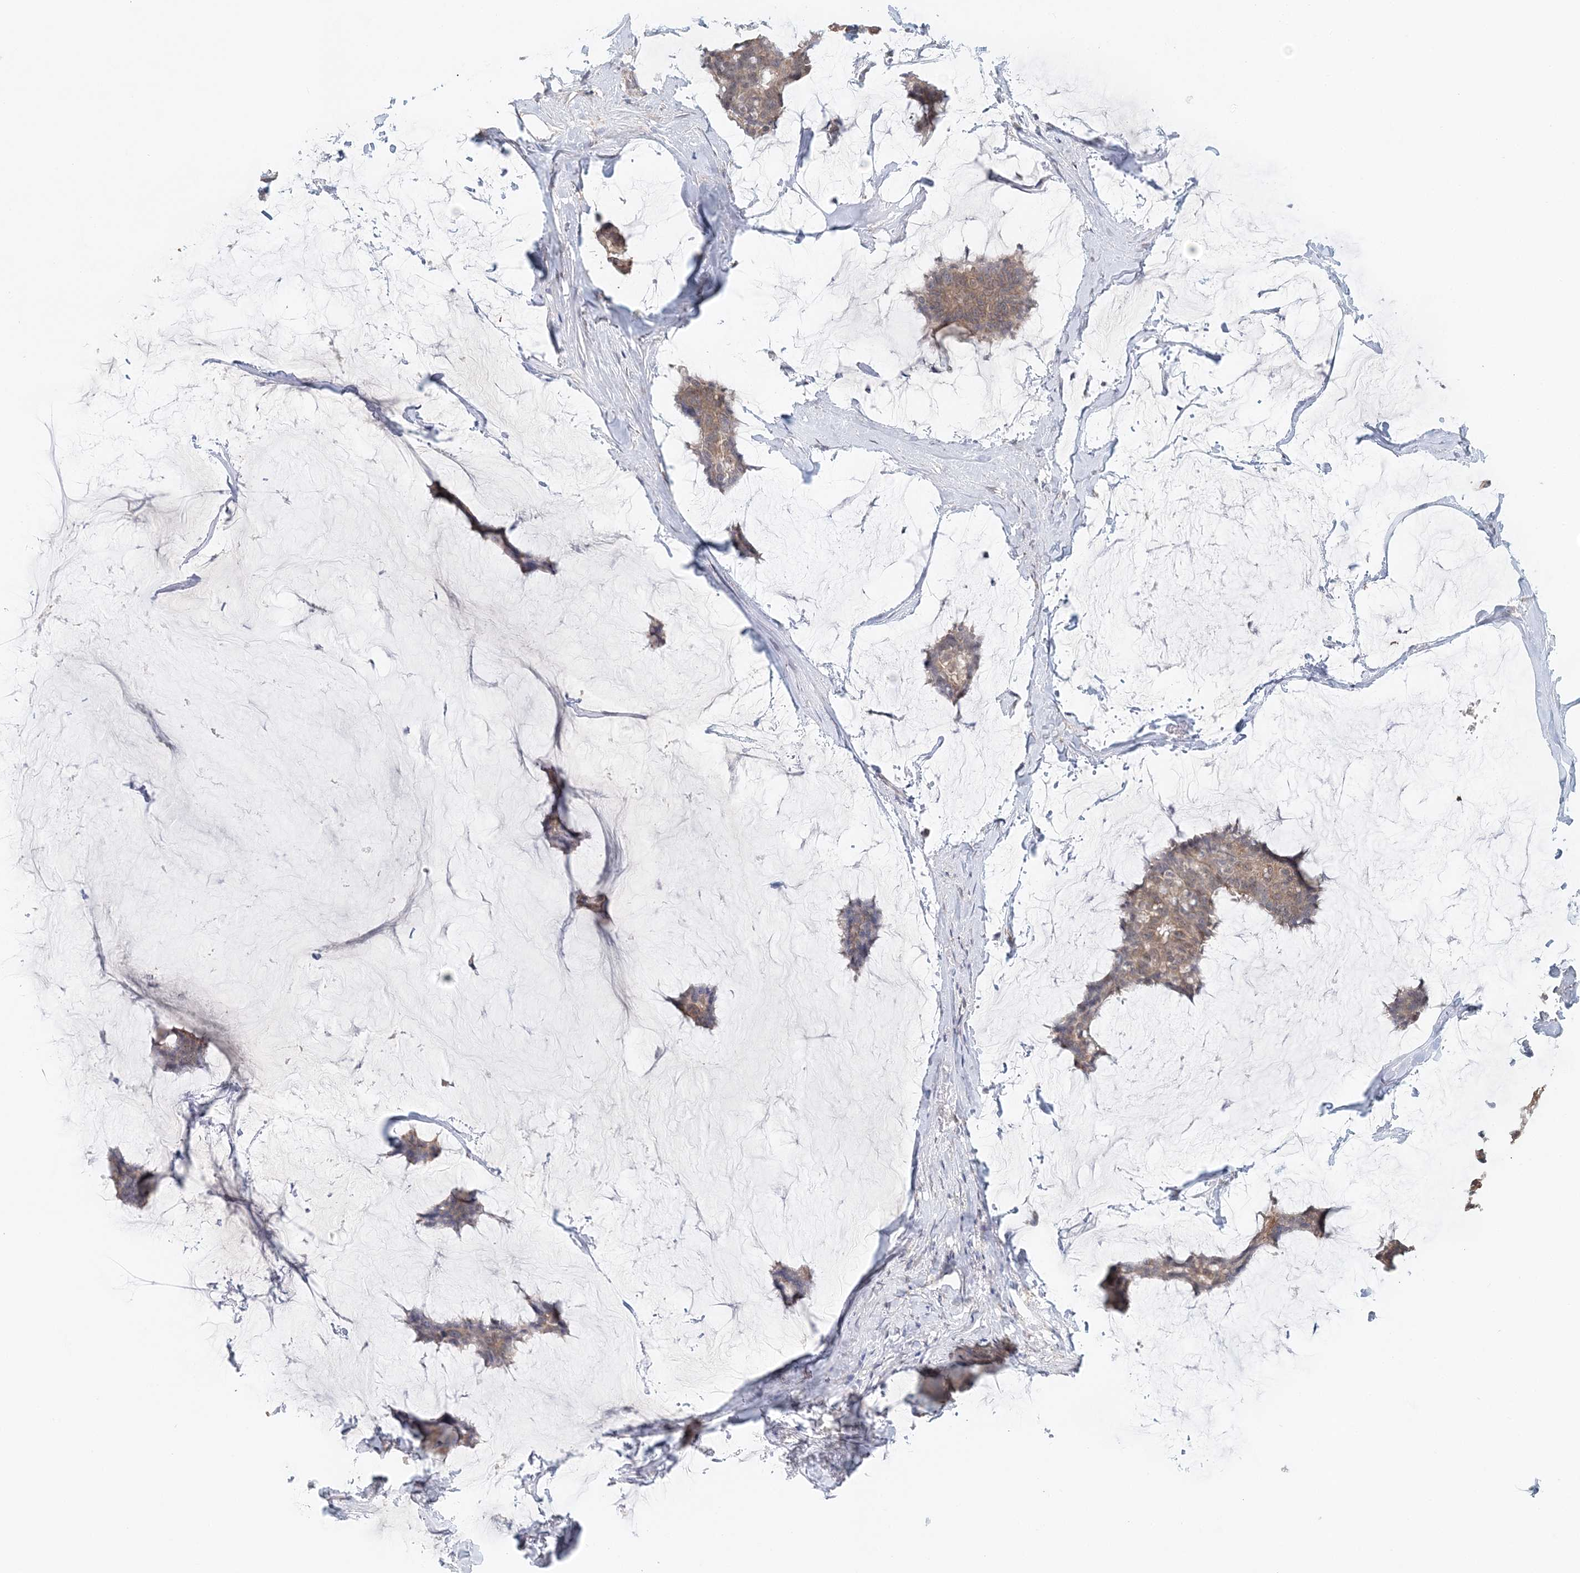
{"staining": {"intensity": "weak", "quantity": ">75%", "location": "cytoplasmic/membranous"}, "tissue": "breast cancer", "cell_type": "Tumor cells", "image_type": "cancer", "snomed": [{"axis": "morphology", "description": "Duct carcinoma"}, {"axis": "topography", "description": "Breast"}], "caption": "There is low levels of weak cytoplasmic/membranous positivity in tumor cells of breast infiltrating ductal carcinoma, as demonstrated by immunohistochemical staining (brown color).", "gene": "FBXO38", "patient": {"sex": "female", "age": 93}}